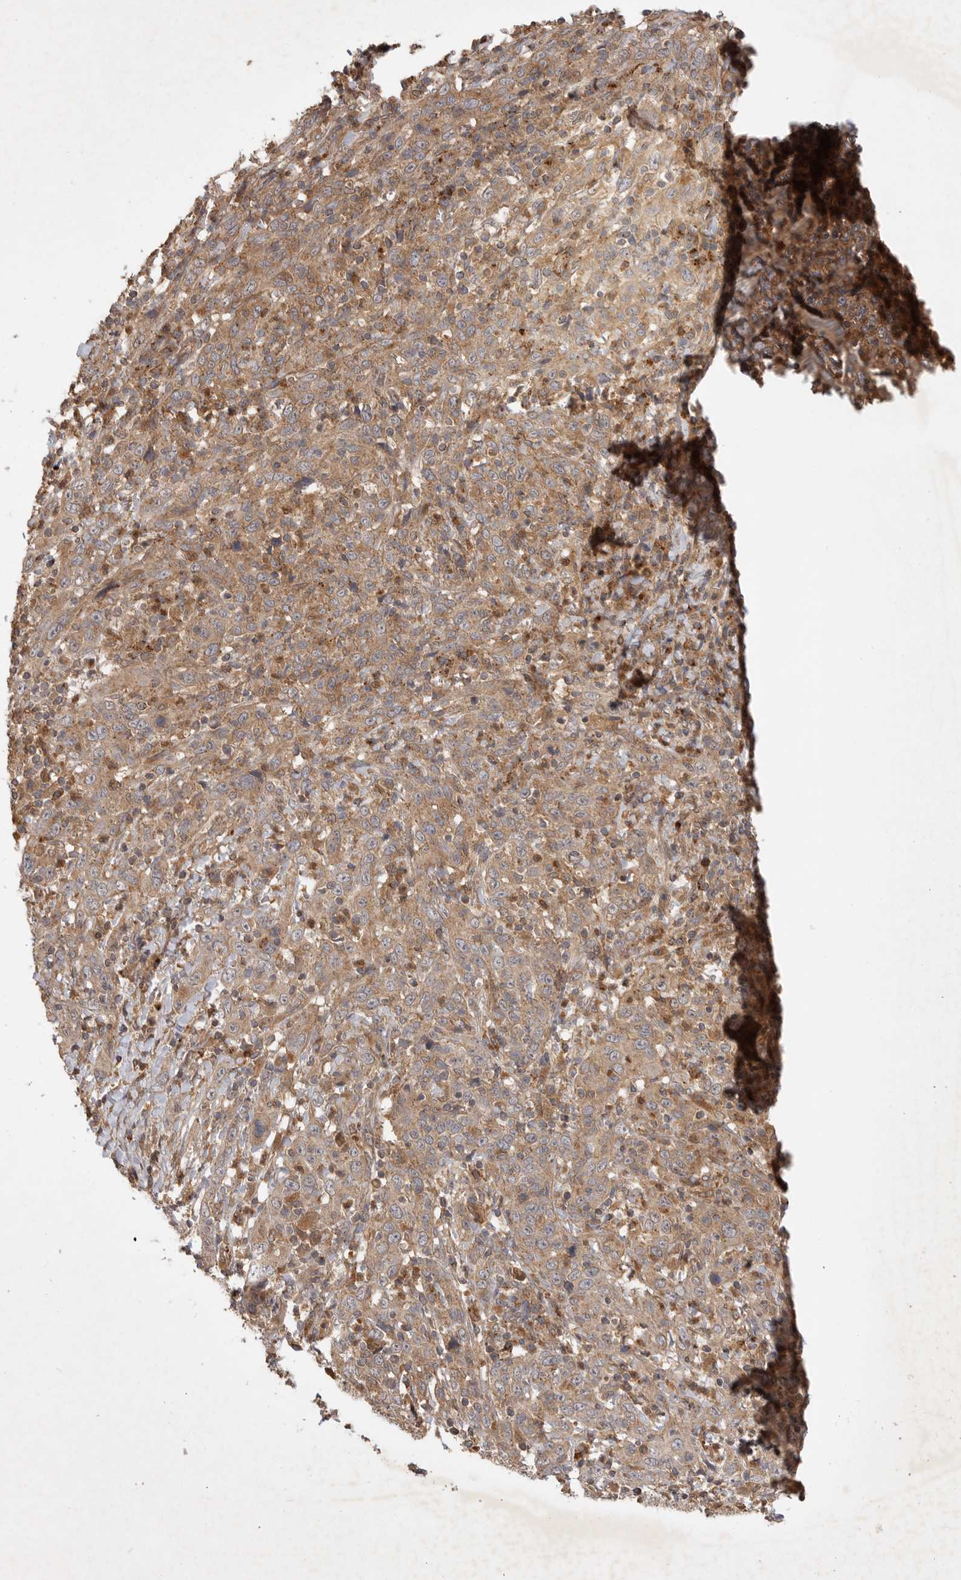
{"staining": {"intensity": "moderate", "quantity": ">75%", "location": "cytoplasmic/membranous"}, "tissue": "cervical cancer", "cell_type": "Tumor cells", "image_type": "cancer", "snomed": [{"axis": "morphology", "description": "Squamous cell carcinoma, NOS"}, {"axis": "topography", "description": "Cervix"}], "caption": "Immunohistochemical staining of human cervical cancer (squamous cell carcinoma) displays medium levels of moderate cytoplasmic/membranous protein expression in about >75% of tumor cells.", "gene": "ZNF232", "patient": {"sex": "female", "age": 46}}